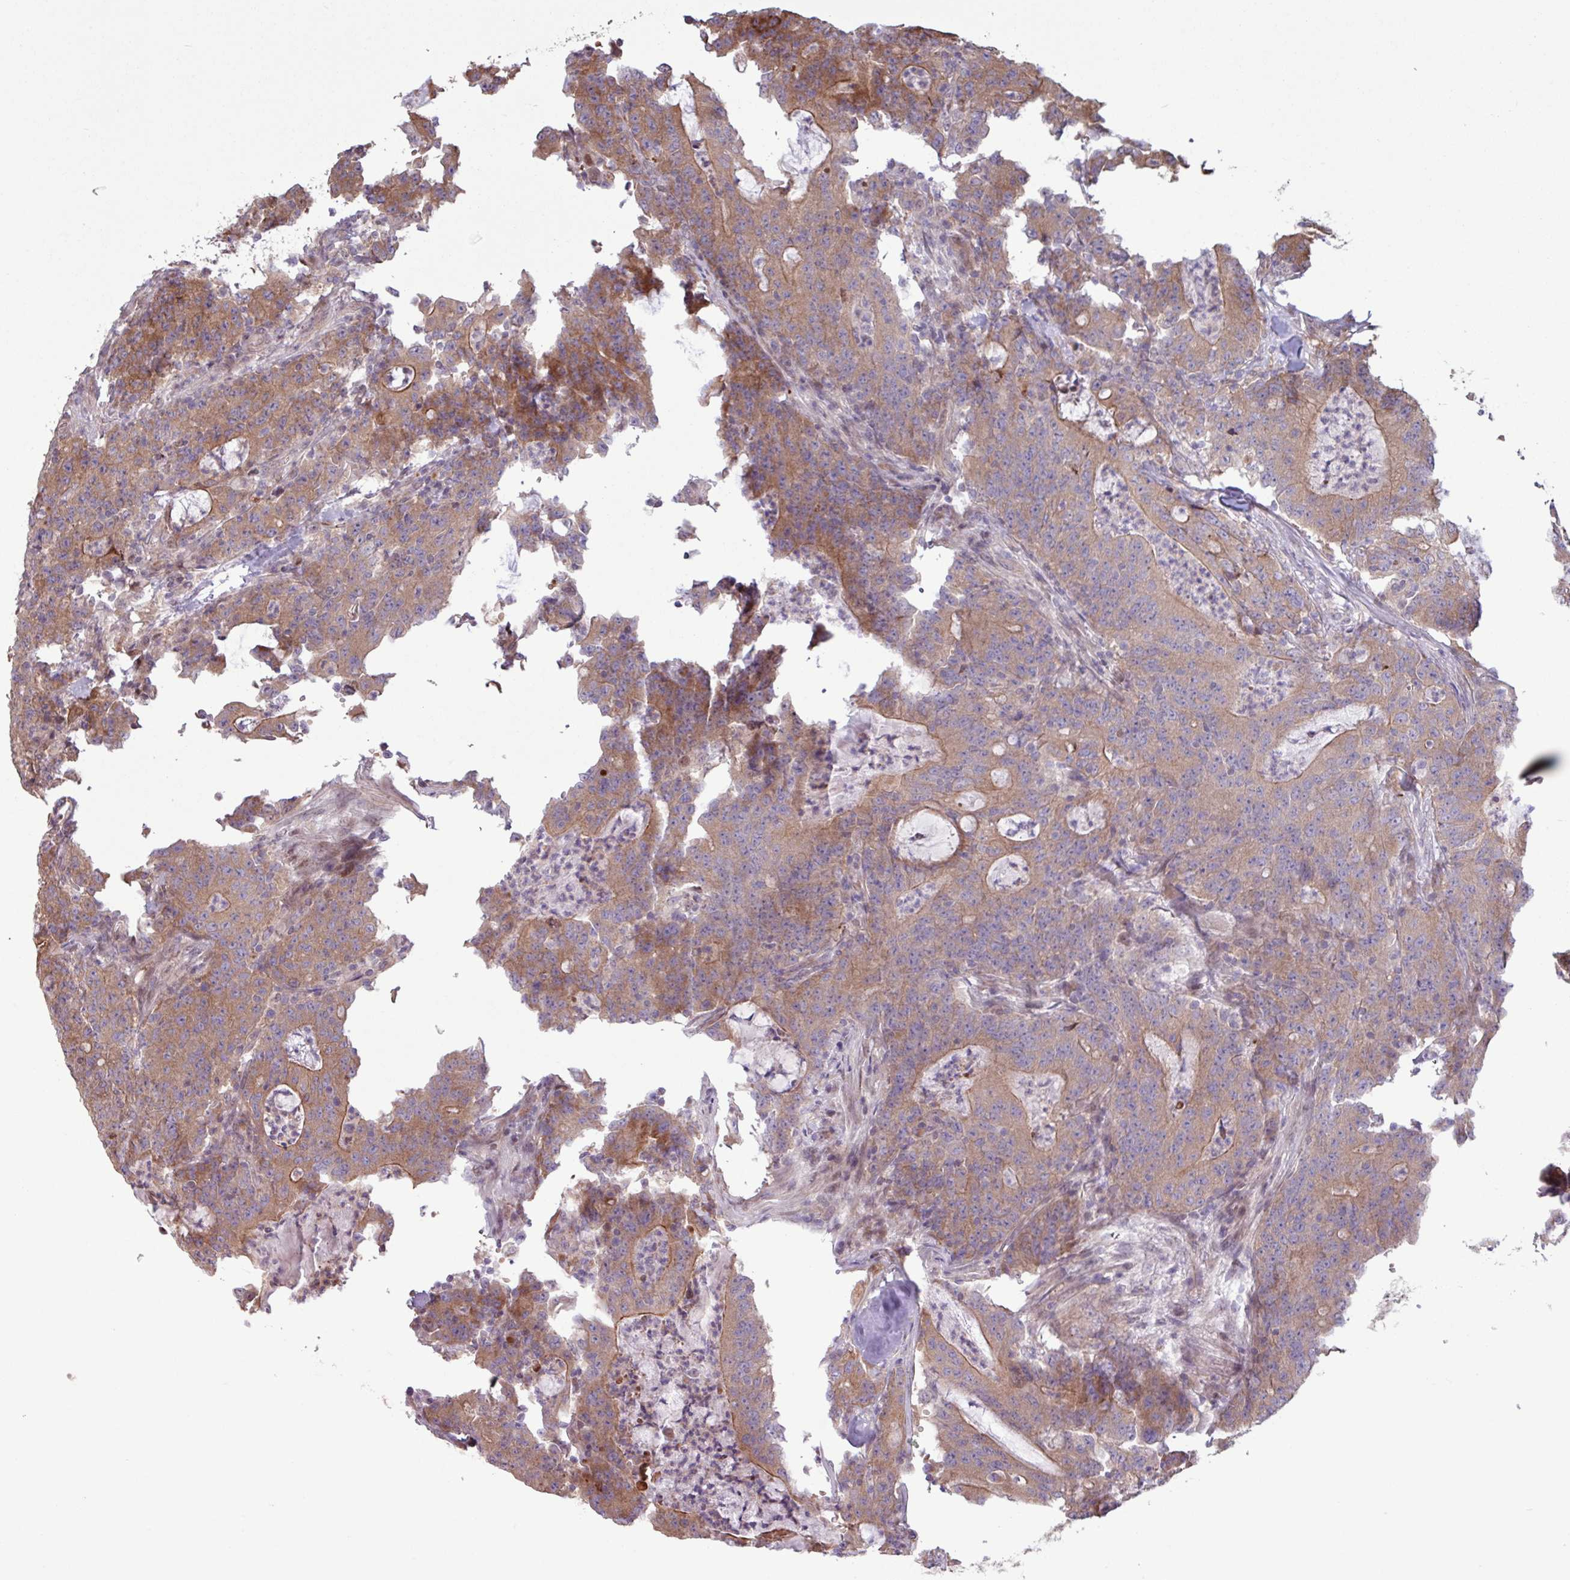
{"staining": {"intensity": "moderate", "quantity": "25%-75%", "location": "cytoplasmic/membranous"}, "tissue": "colorectal cancer", "cell_type": "Tumor cells", "image_type": "cancer", "snomed": [{"axis": "morphology", "description": "Adenocarcinoma, NOS"}, {"axis": "topography", "description": "Colon"}], "caption": "High-magnification brightfield microscopy of colorectal adenocarcinoma stained with DAB (brown) and counterstained with hematoxylin (blue). tumor cells exhibit moderate cytoplasmic/membranous positivity is identified in about25%-75% of cells.", "gene": "PDPR", "patient": {"sex": "male", "age": 83}}